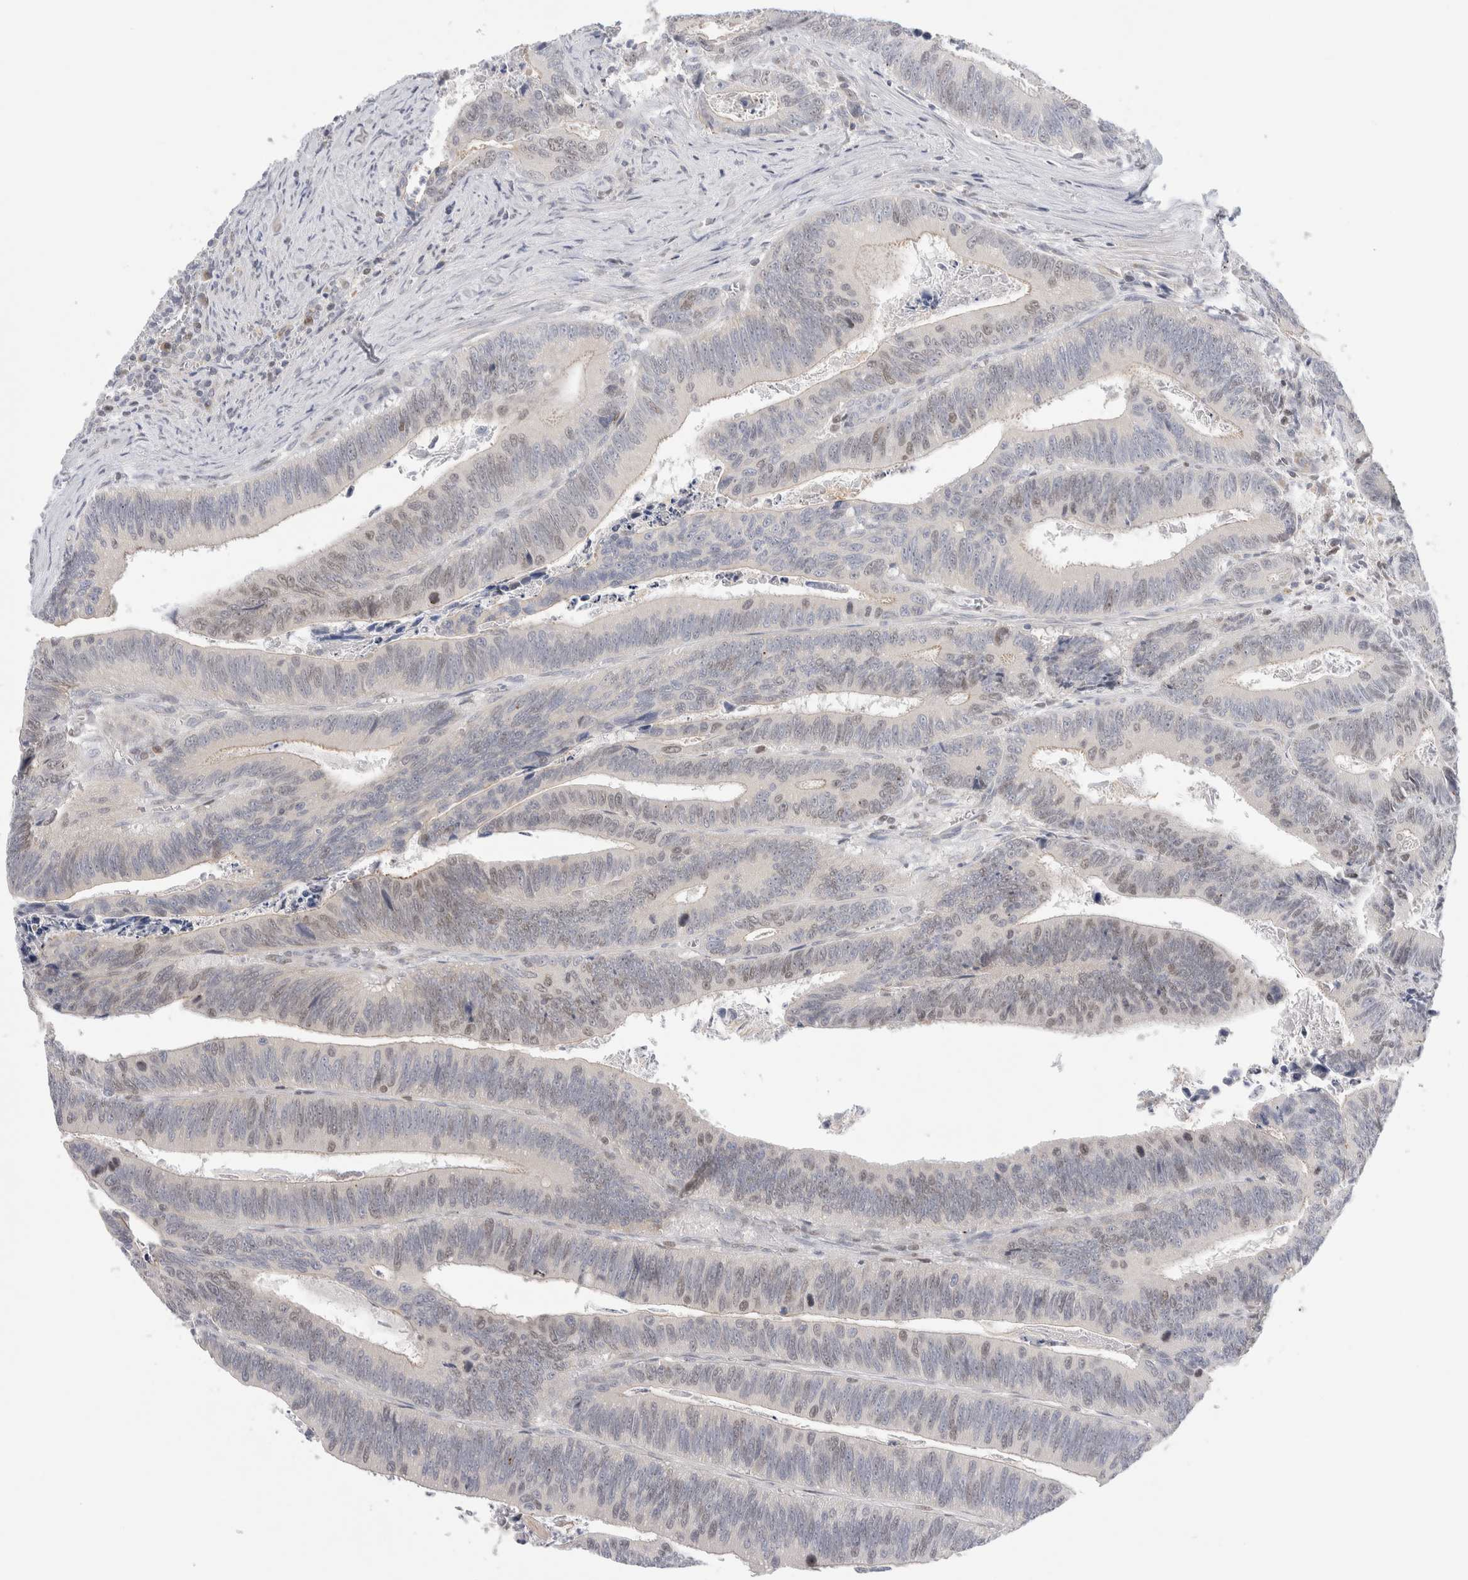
{"staining": {"intensity": "weak", "quantity": "<25%", "location": "cytoplasmic/membranous,nuclear"}, "tissue": "colorectal cancer", "cell_type": "Tumor cells", "image_type": "cancer", "snomed": [{"axis": "morphology", "description": "Inflammation, NOS"}, {"axis": "morphology", "description": "Adenocarcinoma, NOS"}, {"axis": "topography", "description": "Colon"}], "caption": "Immunohistochemical staining of human colorectal cancer shows no significant positivity in tumor cells.", "gene": "SYTL5", "patient": {"sex": "male", "age": 72}}